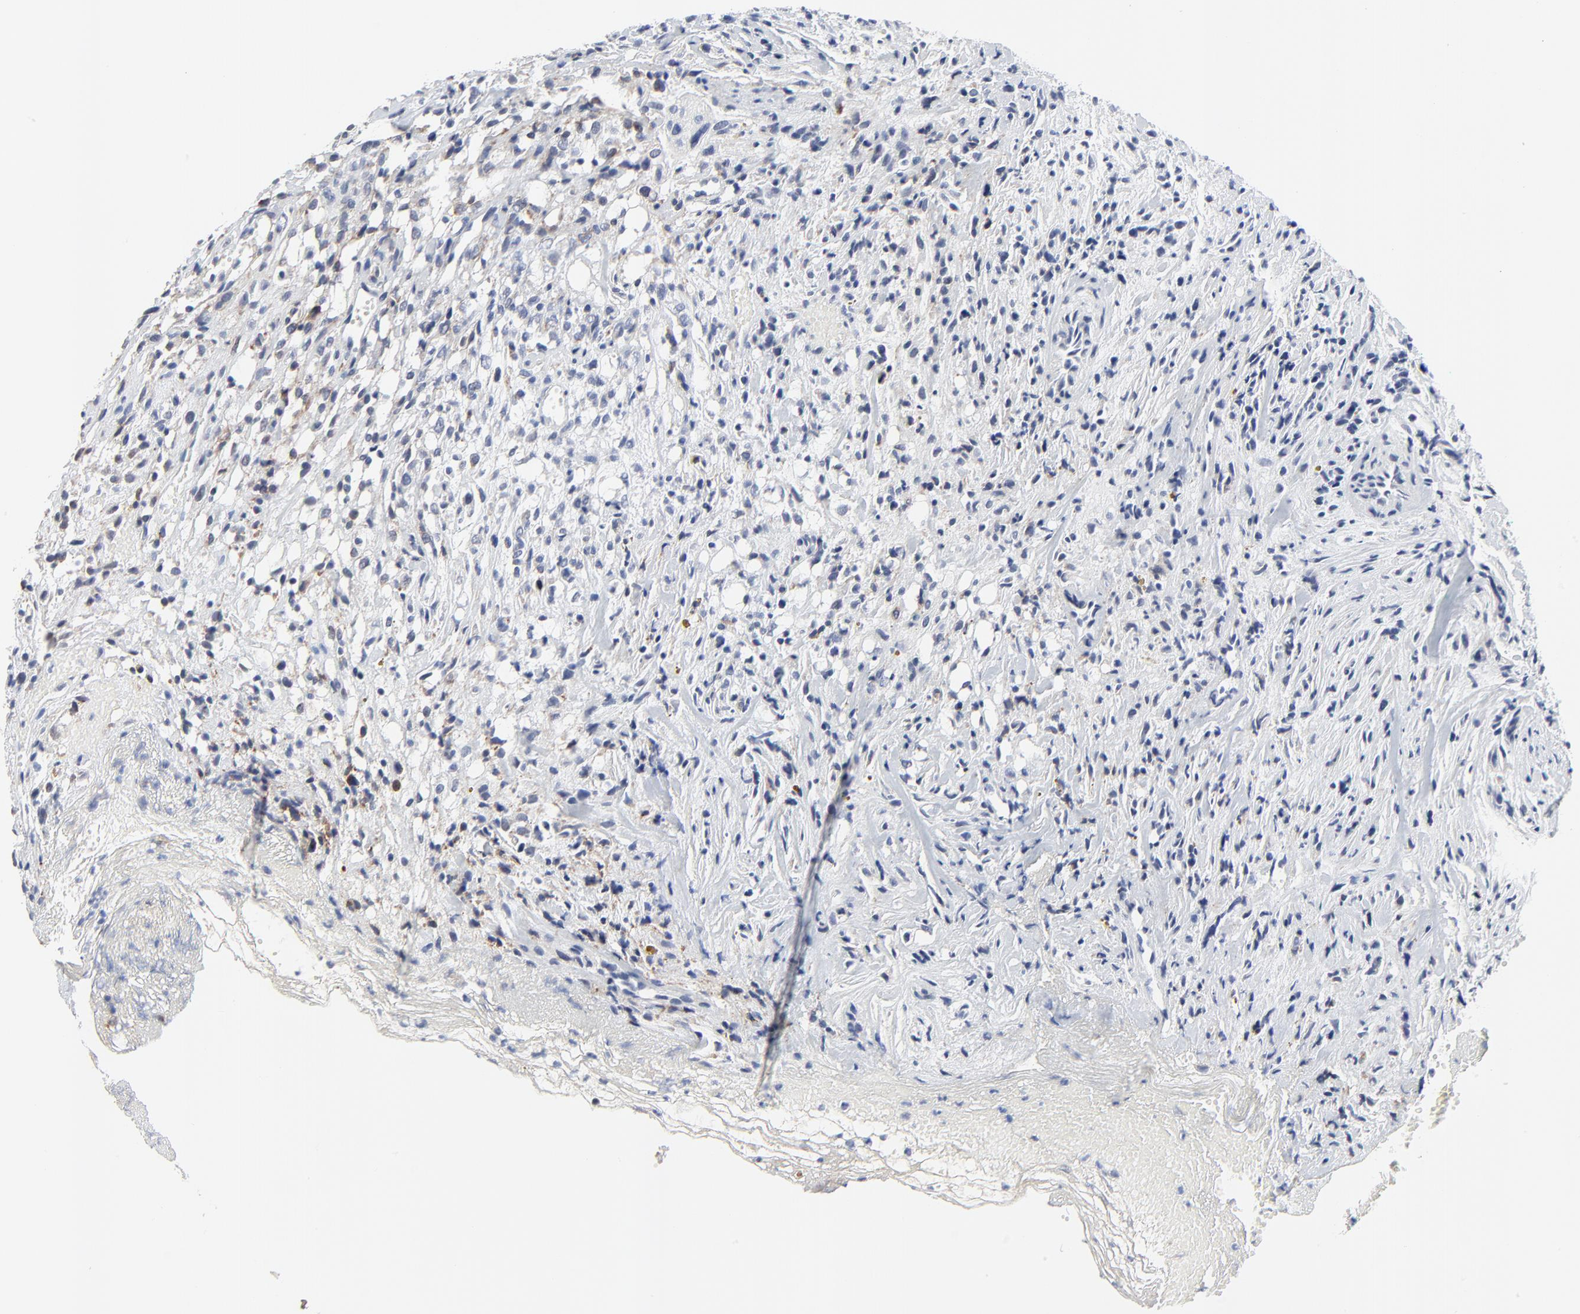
{"staining": {"intensity": "negative", "quantity": "none", "location": "none"}, "tissue": "glioma", "cell_type": "Tumor cells", "image_type": "cancer", "snomed": [{"axis": "morphology", "description": "Glioma, malignant, High grade"}, {"axis": "topography", "description": "Brain"}], "caption": "A high-resolution micrograph shows IHC staining of glioma, which displays no significant positivity in tumor cells.", "gene": "NLGN3", "patient": {"sex": "male", "age": 66}}